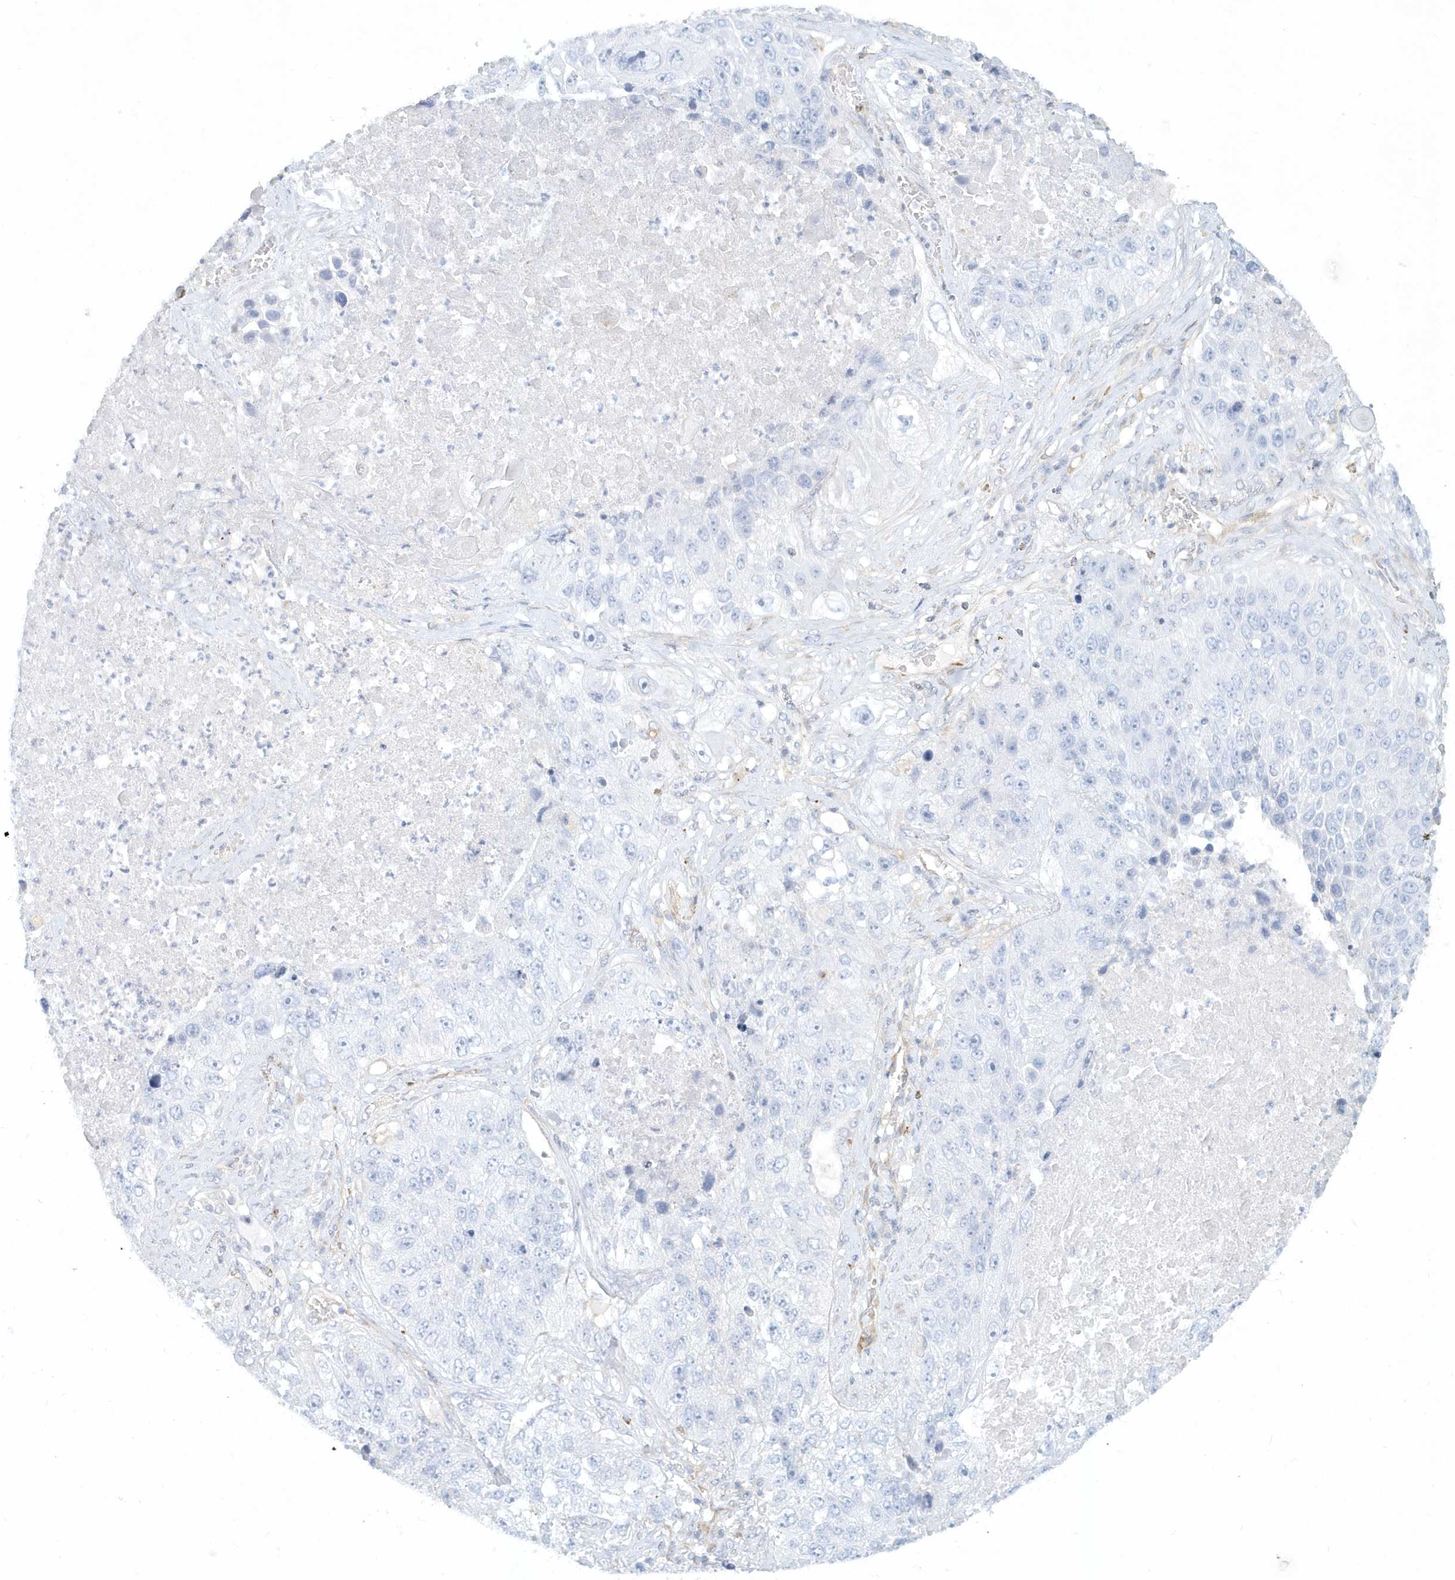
{"staining": {"intensity": "negative", "quantity": "none", "location": "none"}, "tissue": "lung cancer", "cell_type": "Tumor cells", "image_type": "cancer", "snomed": [{"axis": "morphology", "description": "Squamous cell carcinoma, NOS"}, {"axis": "topography", "description": "Lung"}], "caption": "DAB immunohistochemical staining of human lung squamous cell carcinoma exhibits no significant positivity in tumor cells.", "gene": "DNAH1", "patient": {"sex": "male", "age": 61}}